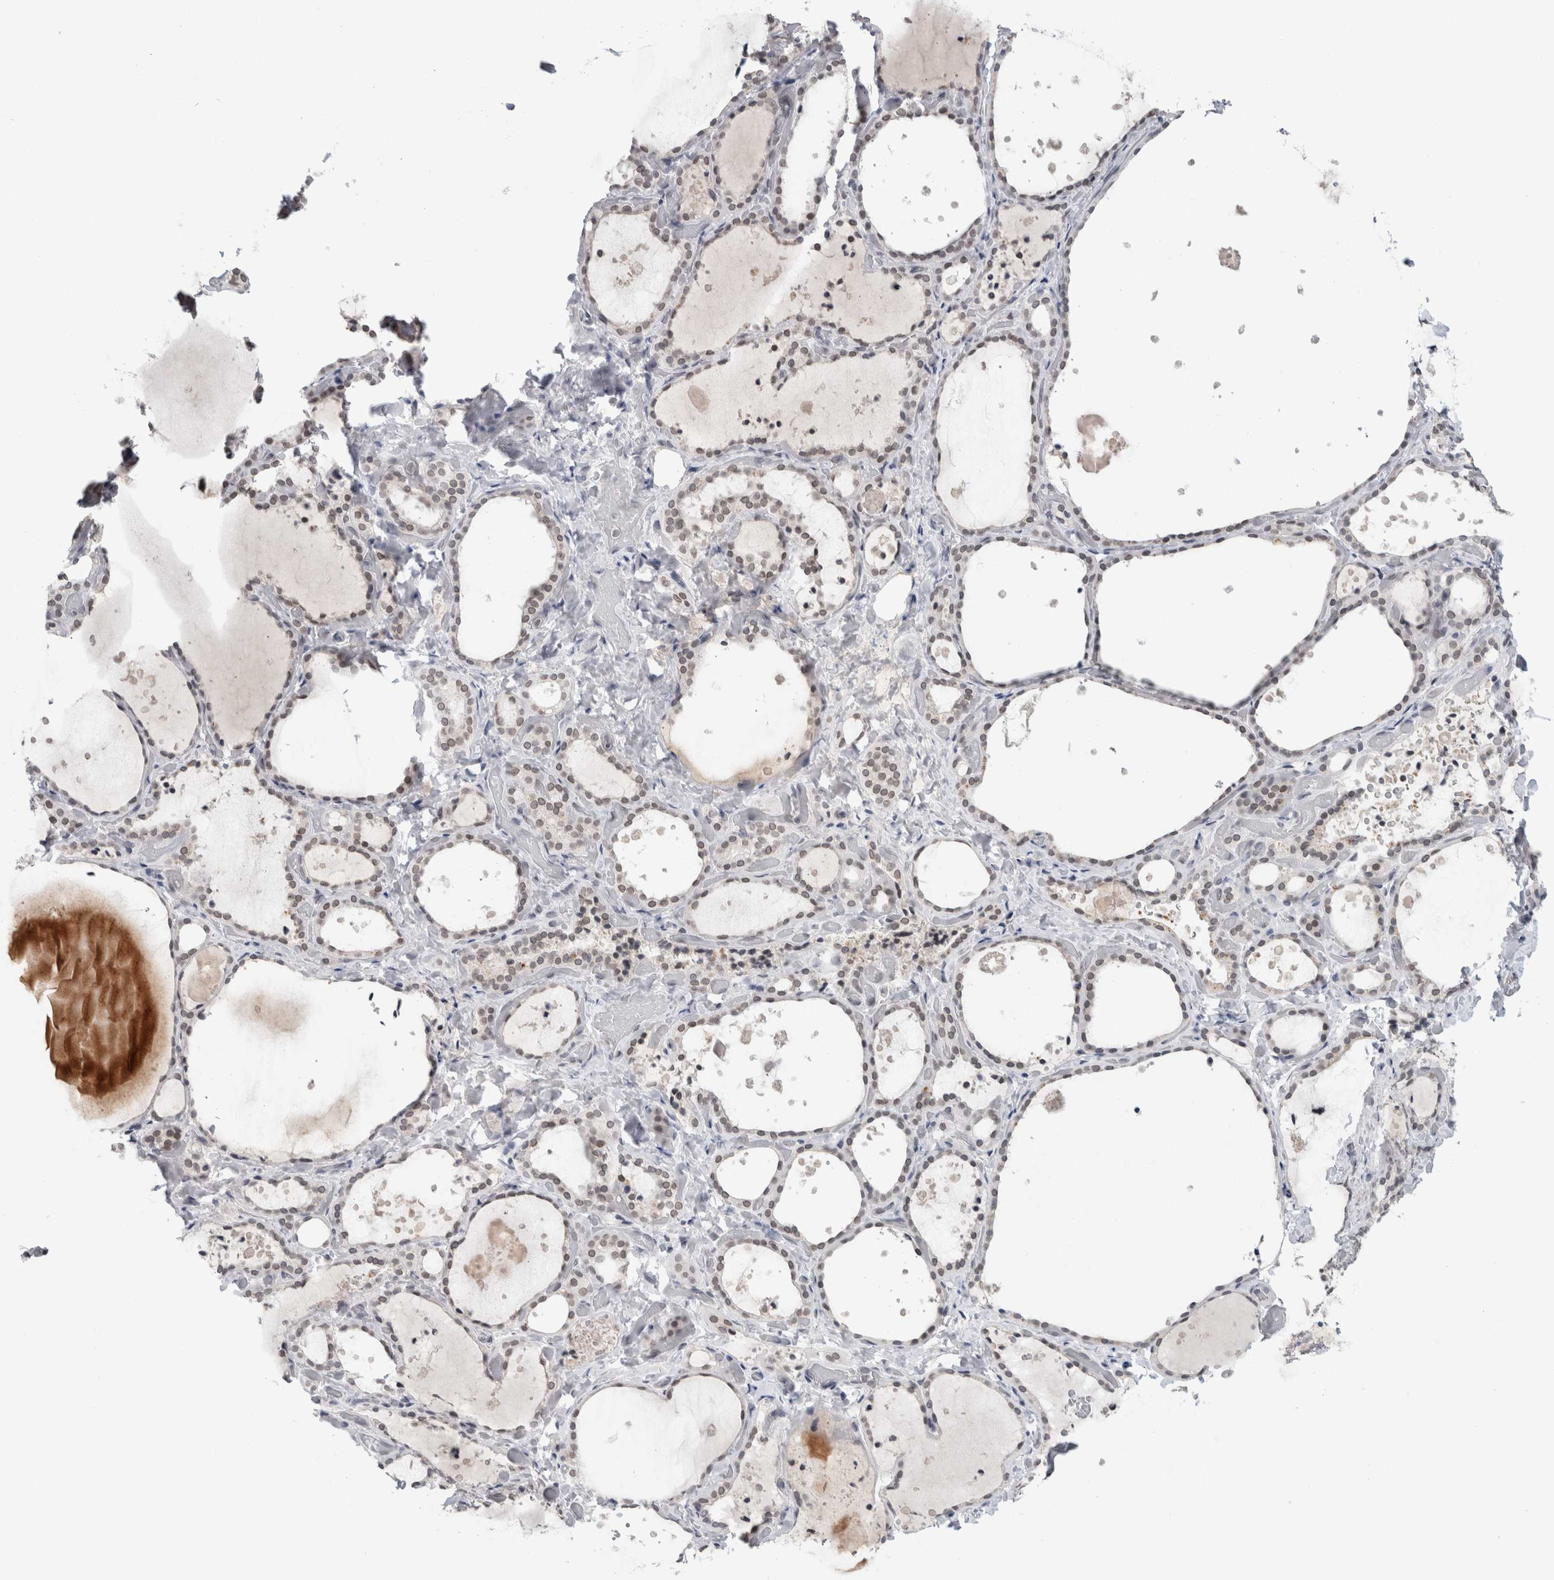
{"staining": {"intensity": "weak", "quantity": ">75%", "location": "nuclear"}, "tissue": "thyroid gland", "cell_type": "Glandular cells", "image_type": "normal", "snomed": [{"axis": "morphology", "description": "Normal tissue, NOS"}, {"axis": "topography", "description": "Thyroid gland"}], "caption": "This is an image of immunohistochemistry (IHC) staining of benign thyroid gland, which shows weak staining in the nuclear of glandular cells.", "gene": "ZNF770", "patient": {"sex": "female", "age": 44}}